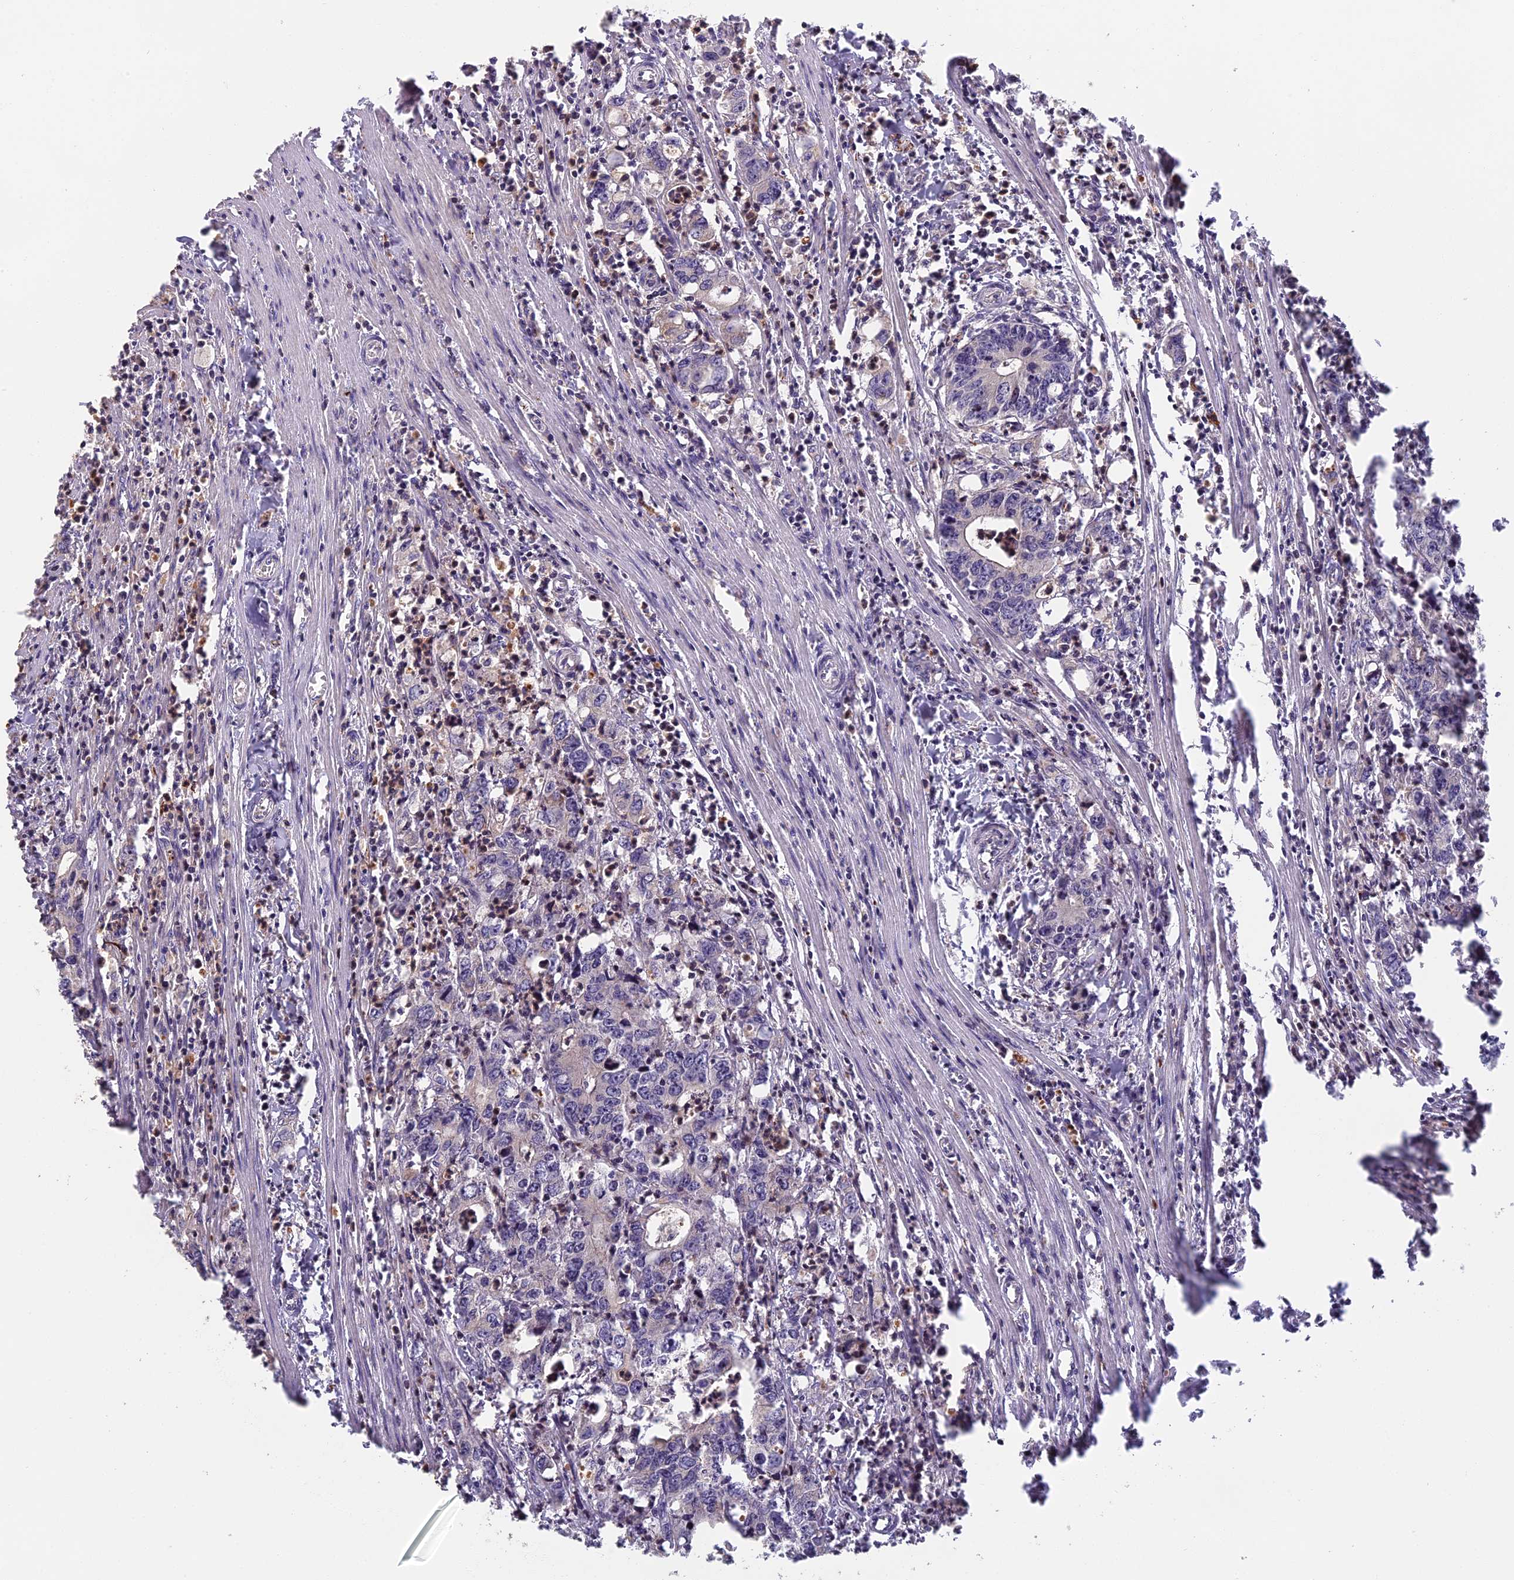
{"staining": {"intensity": "negative", "quantity": "none", "location": "none"}, "tissue": "colorectal cancer", "cell_type": "Tumor cells", "image_type": "cancer", "snomed": [{"axis": "morphology", "description": "Adenocarcinoma, NOS"}, {"axis": "topography", "description": "Colon"}], "caption": "Tumor cells show no significant staining in colorectal cancer (adenocarcinoma).", "gene": "AP4E1", "patient": {"sex": "female", "age": 75}}